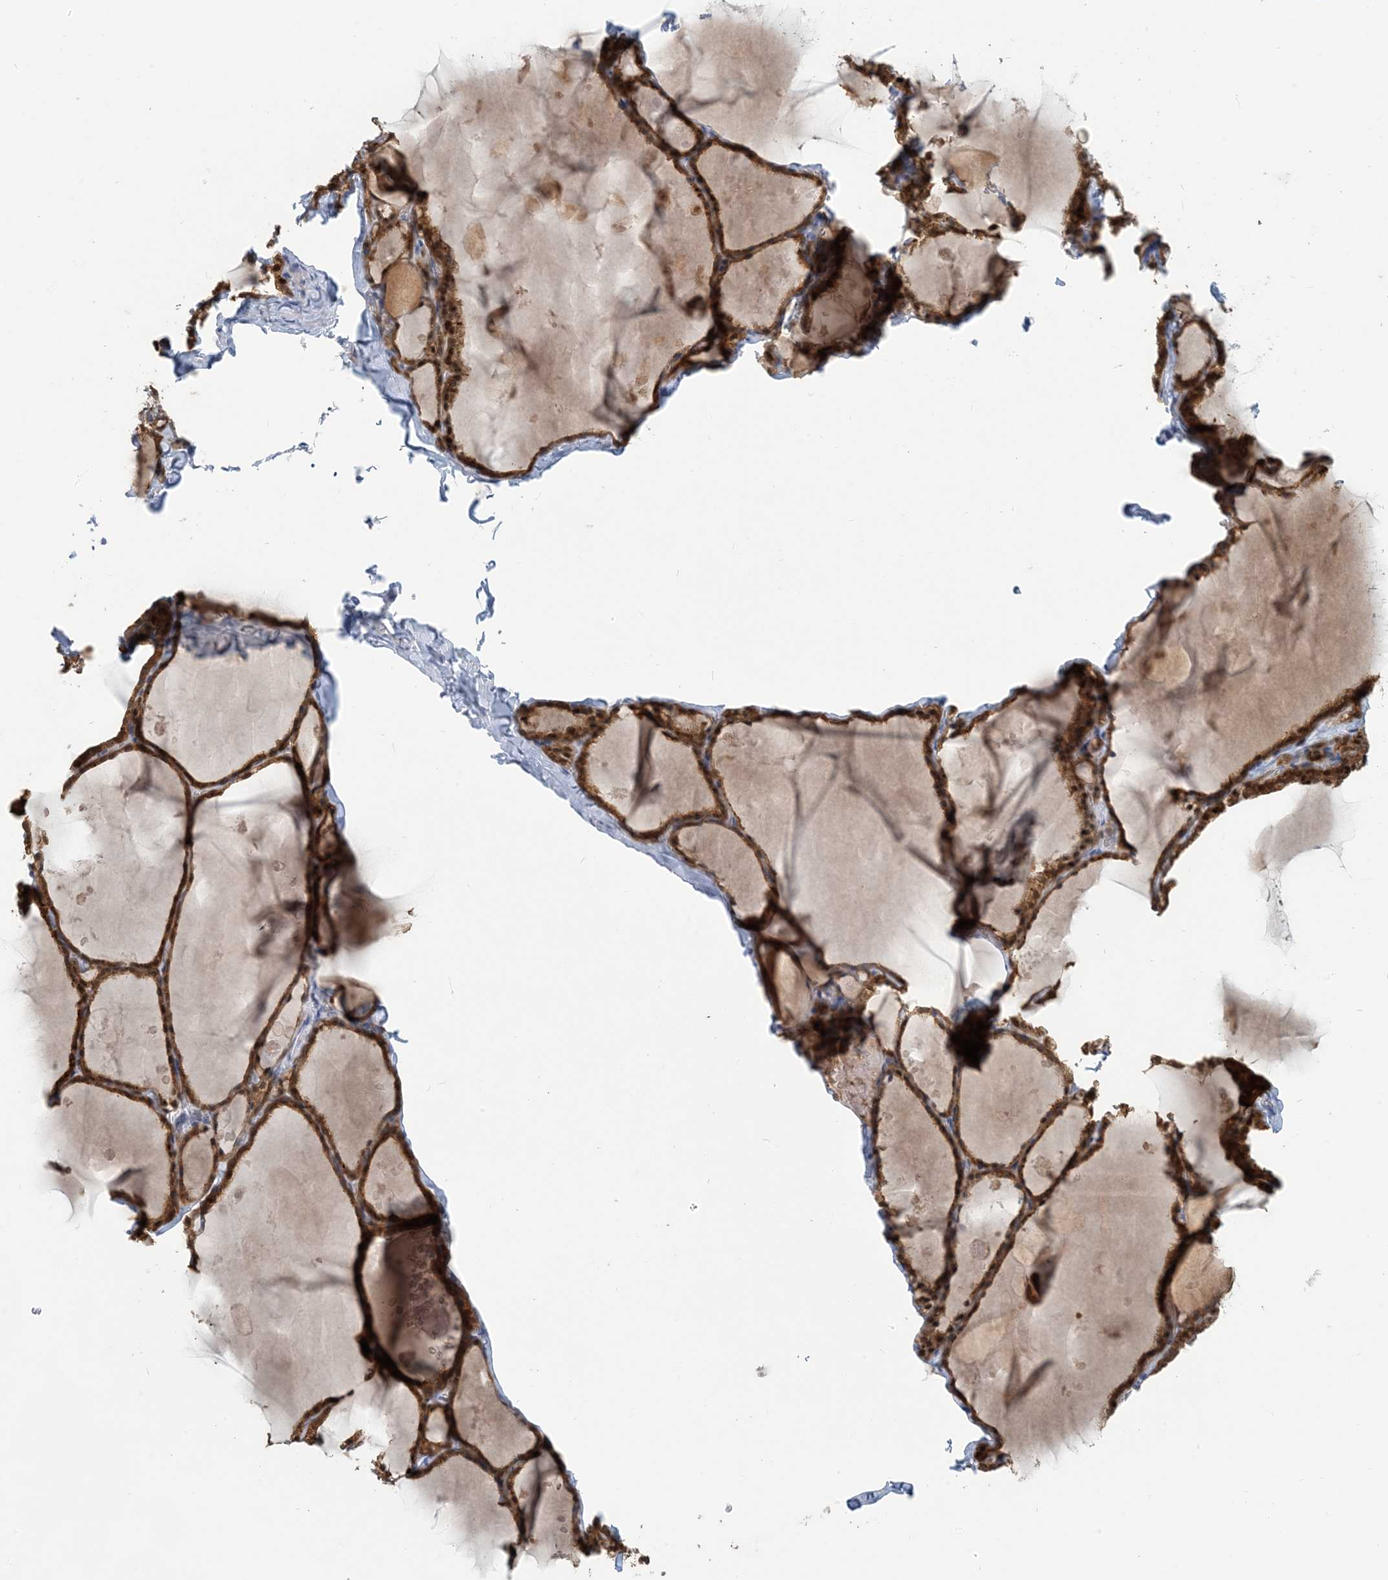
{"staining": {"intensity": "strong", "quantity": ">75%", "location": "cytoplasmic/membranous,nuclear"}, "tissue": "thyroid gland", "cell_type": "Glandular cells", "image_type": "normal", "snomed": [{"axis": "morphology", "description": "Normal tissue, NOS"}, {"axis": "topography", "description": "Thyroid gland"}], "caption": "Normal thyroid gland was stained to show a protein in brown. There is high levels of strong cytoplasmic/membranous,nuclear positivity in about >75% of glandular cells.", "gene": "ZC3H12A", "patient": {"sex": "male", "age": 56}}